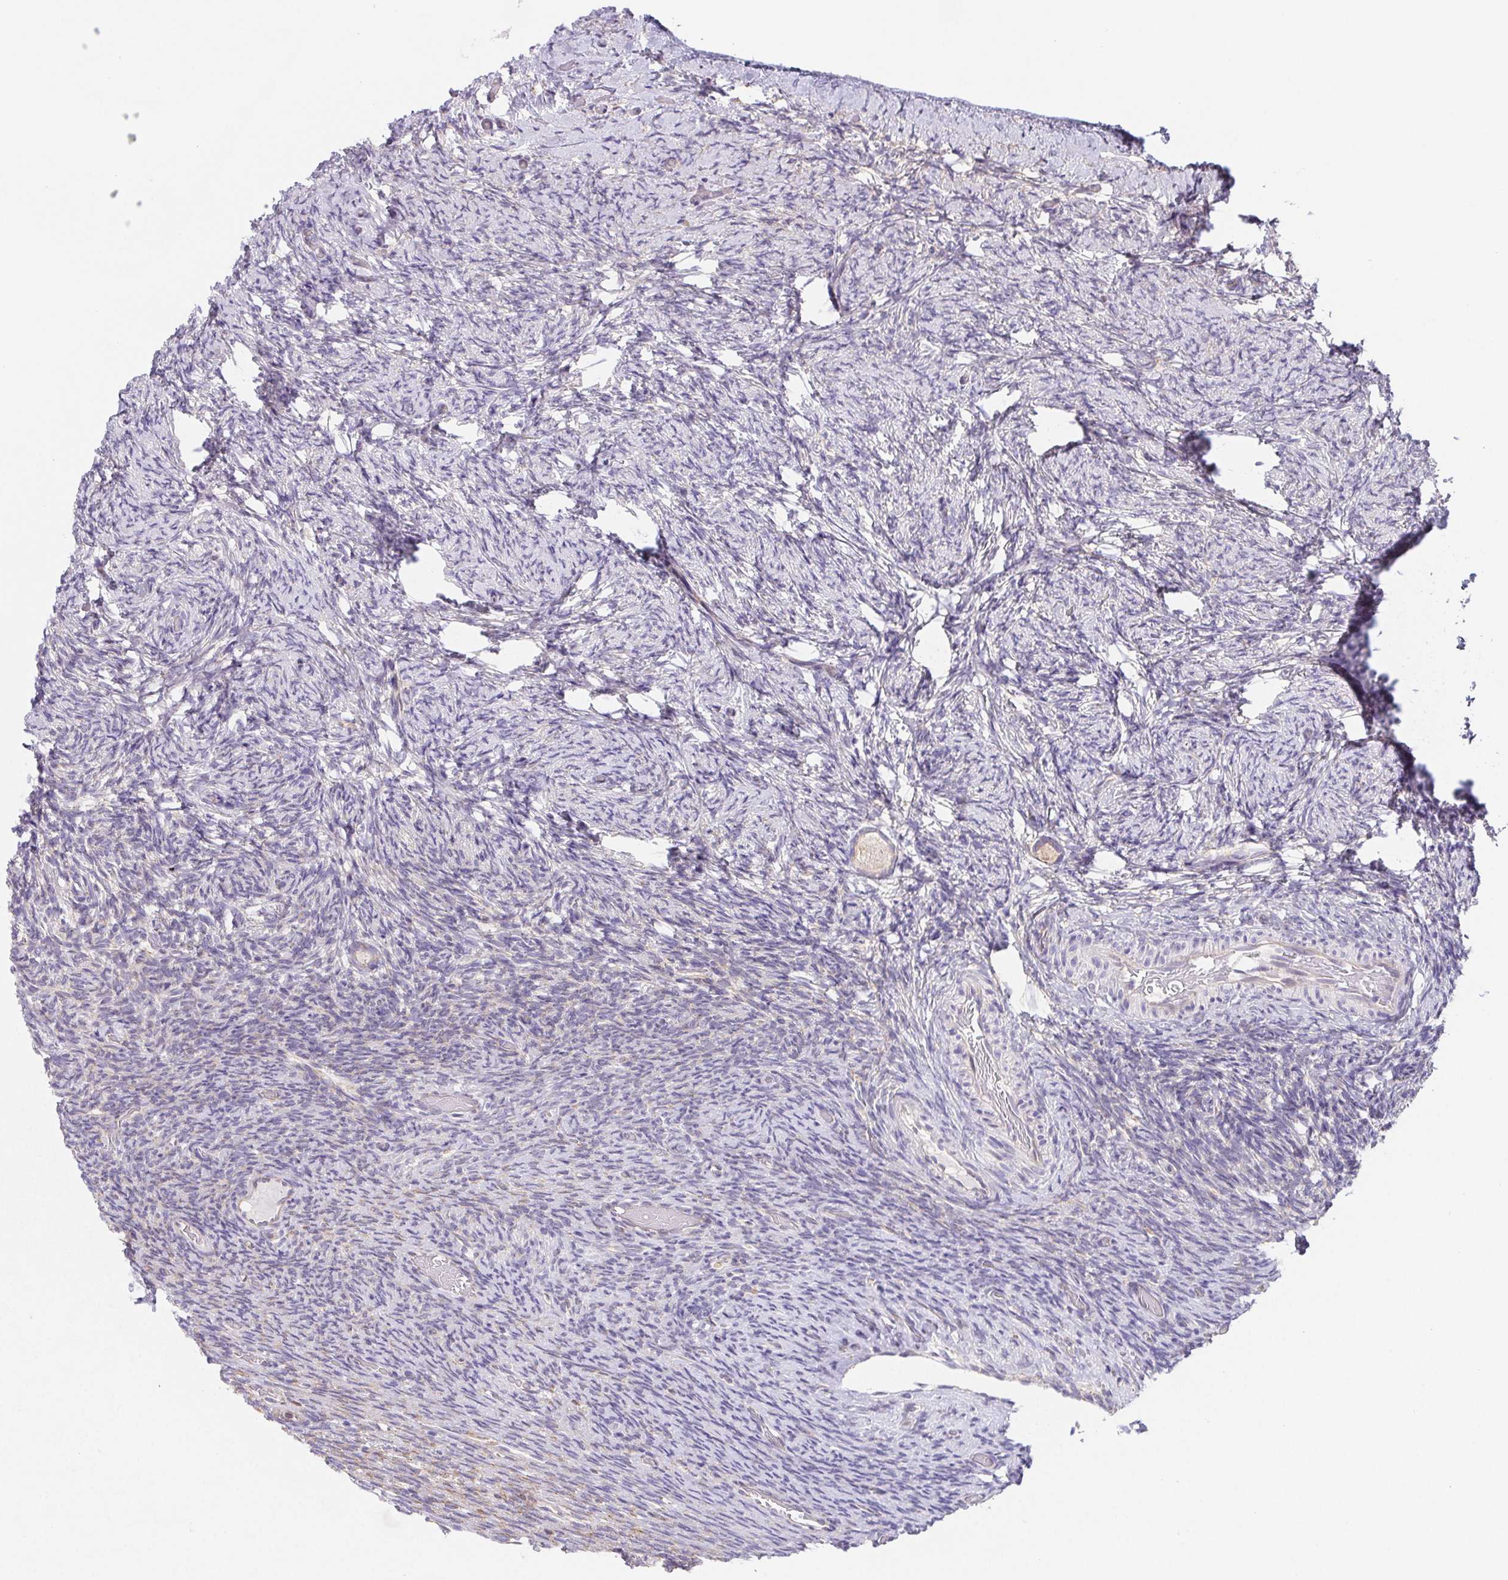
{"staining": {"intensity": "weak", "quantity": ">75%", "location": "cytoplasmic/membranous"}, "tissue": "ovary", "cell_type": "Follicle cells", "image_type": "normal", "snomed": [{"axis": "morphology", "description": "Normal tissue, NOS"}, {"axis": "topography", "description": "Ovary"}], "caption": "Immunohistochemistry (IHC) (DAB) staining of normal ovary exhibits weak cytoplasmic/membranous protein expression in about >75% of follicle cells. (IHC, brightfield microscopy, high magnification).", "gene": "ADAM8", "patient": {"sex": "female", "age": 34}}